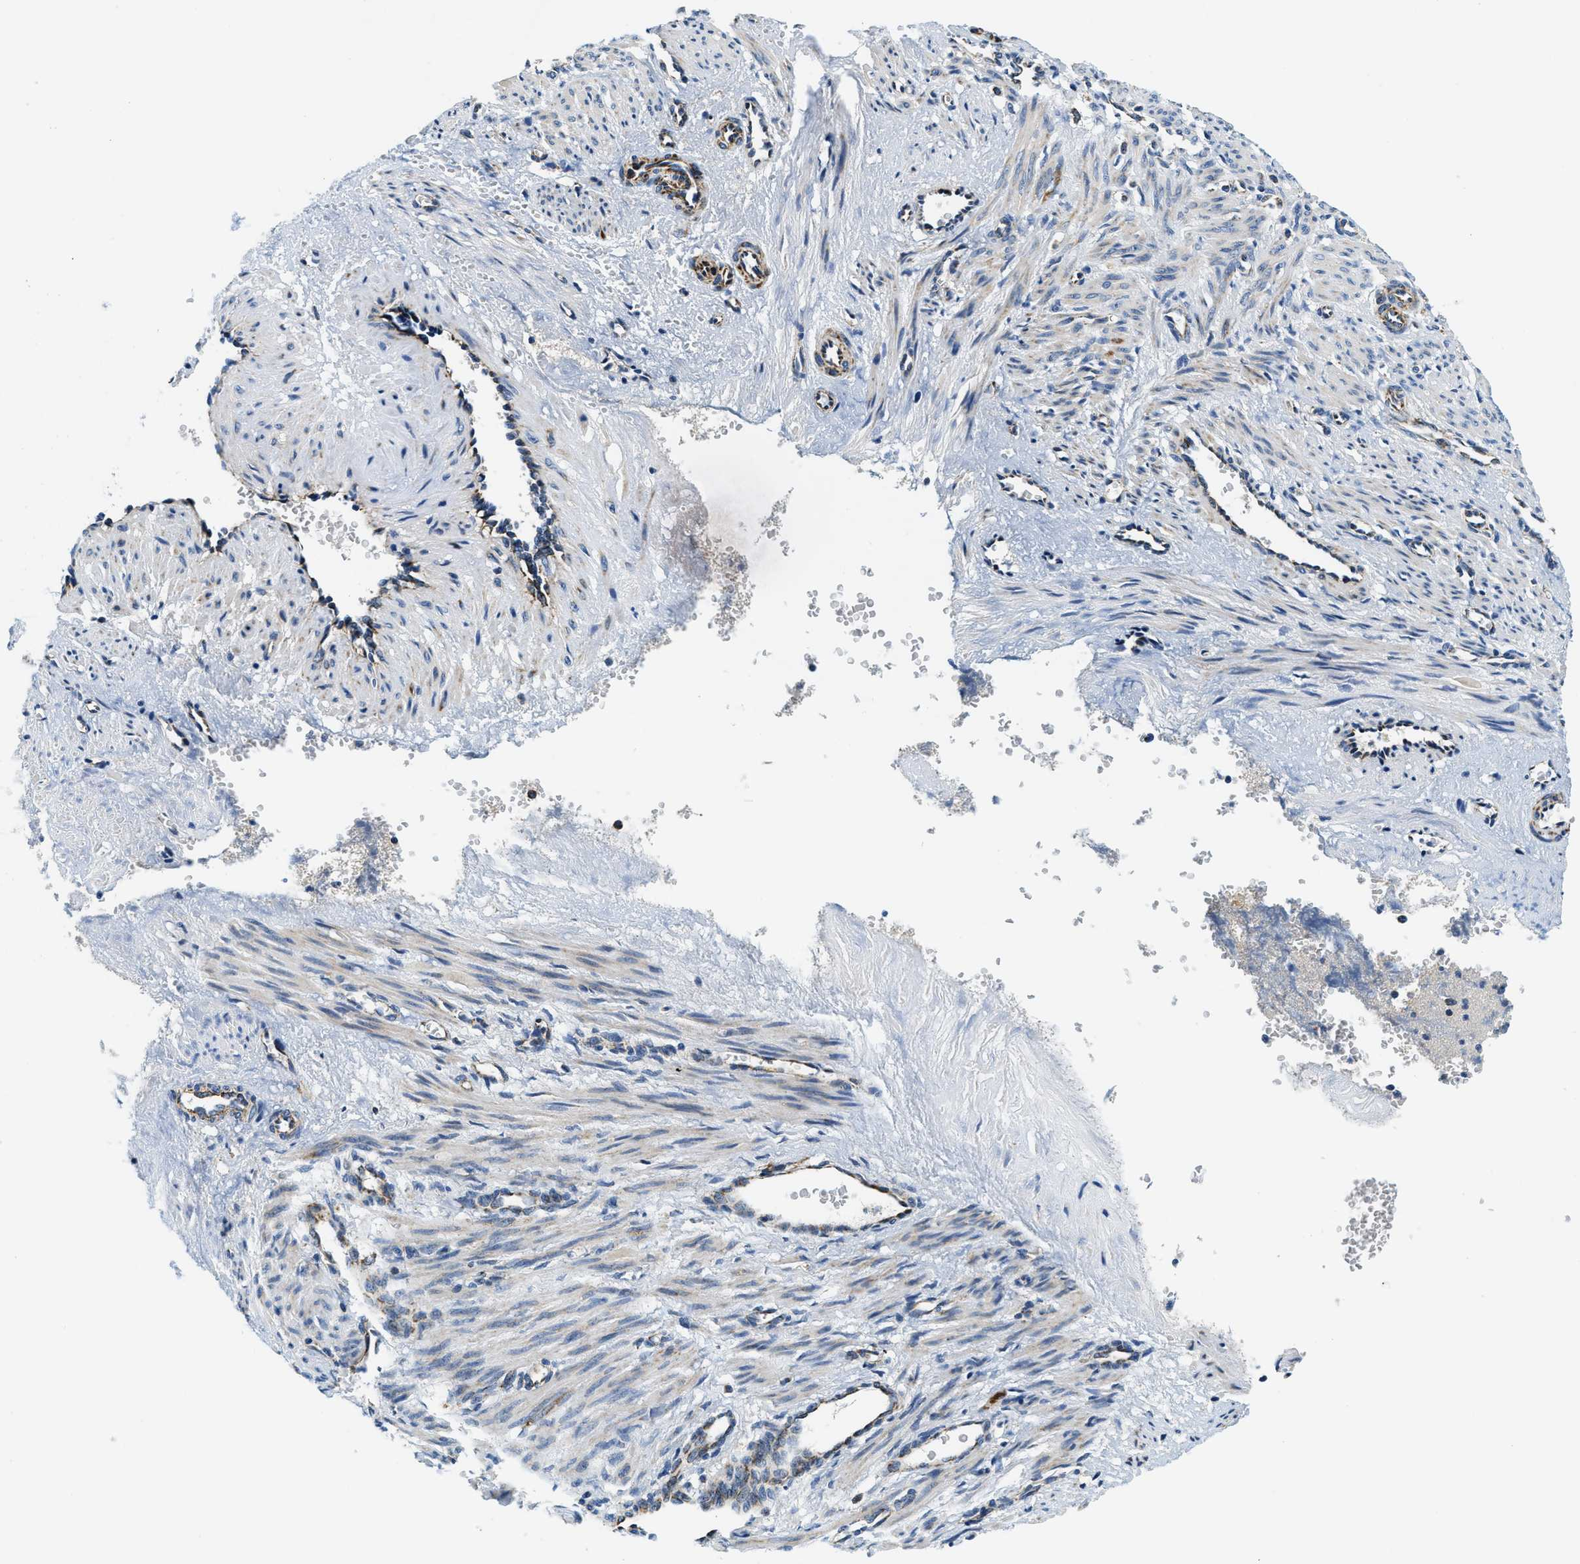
{"staining": {"intensity": "weak", "quantity": "<25%", "location": "cytoplasmic/membranous"}, "tissue": "smooth muscle", "cell_type": "Smooth muscle cells", "image_type": "normal", "snomed": [{"axis": "morphology", "description": "Normal tissue, NOS"}, {"axis": "topography", "description": "Endometrium"}], "caption": "Smooth muscle cells show no significant positivity in unremarkable smooth muscle. (DAB IHC, high magnification).", "gene": "SAMD4B", "patient": {"sex": "female", "age": 33}}